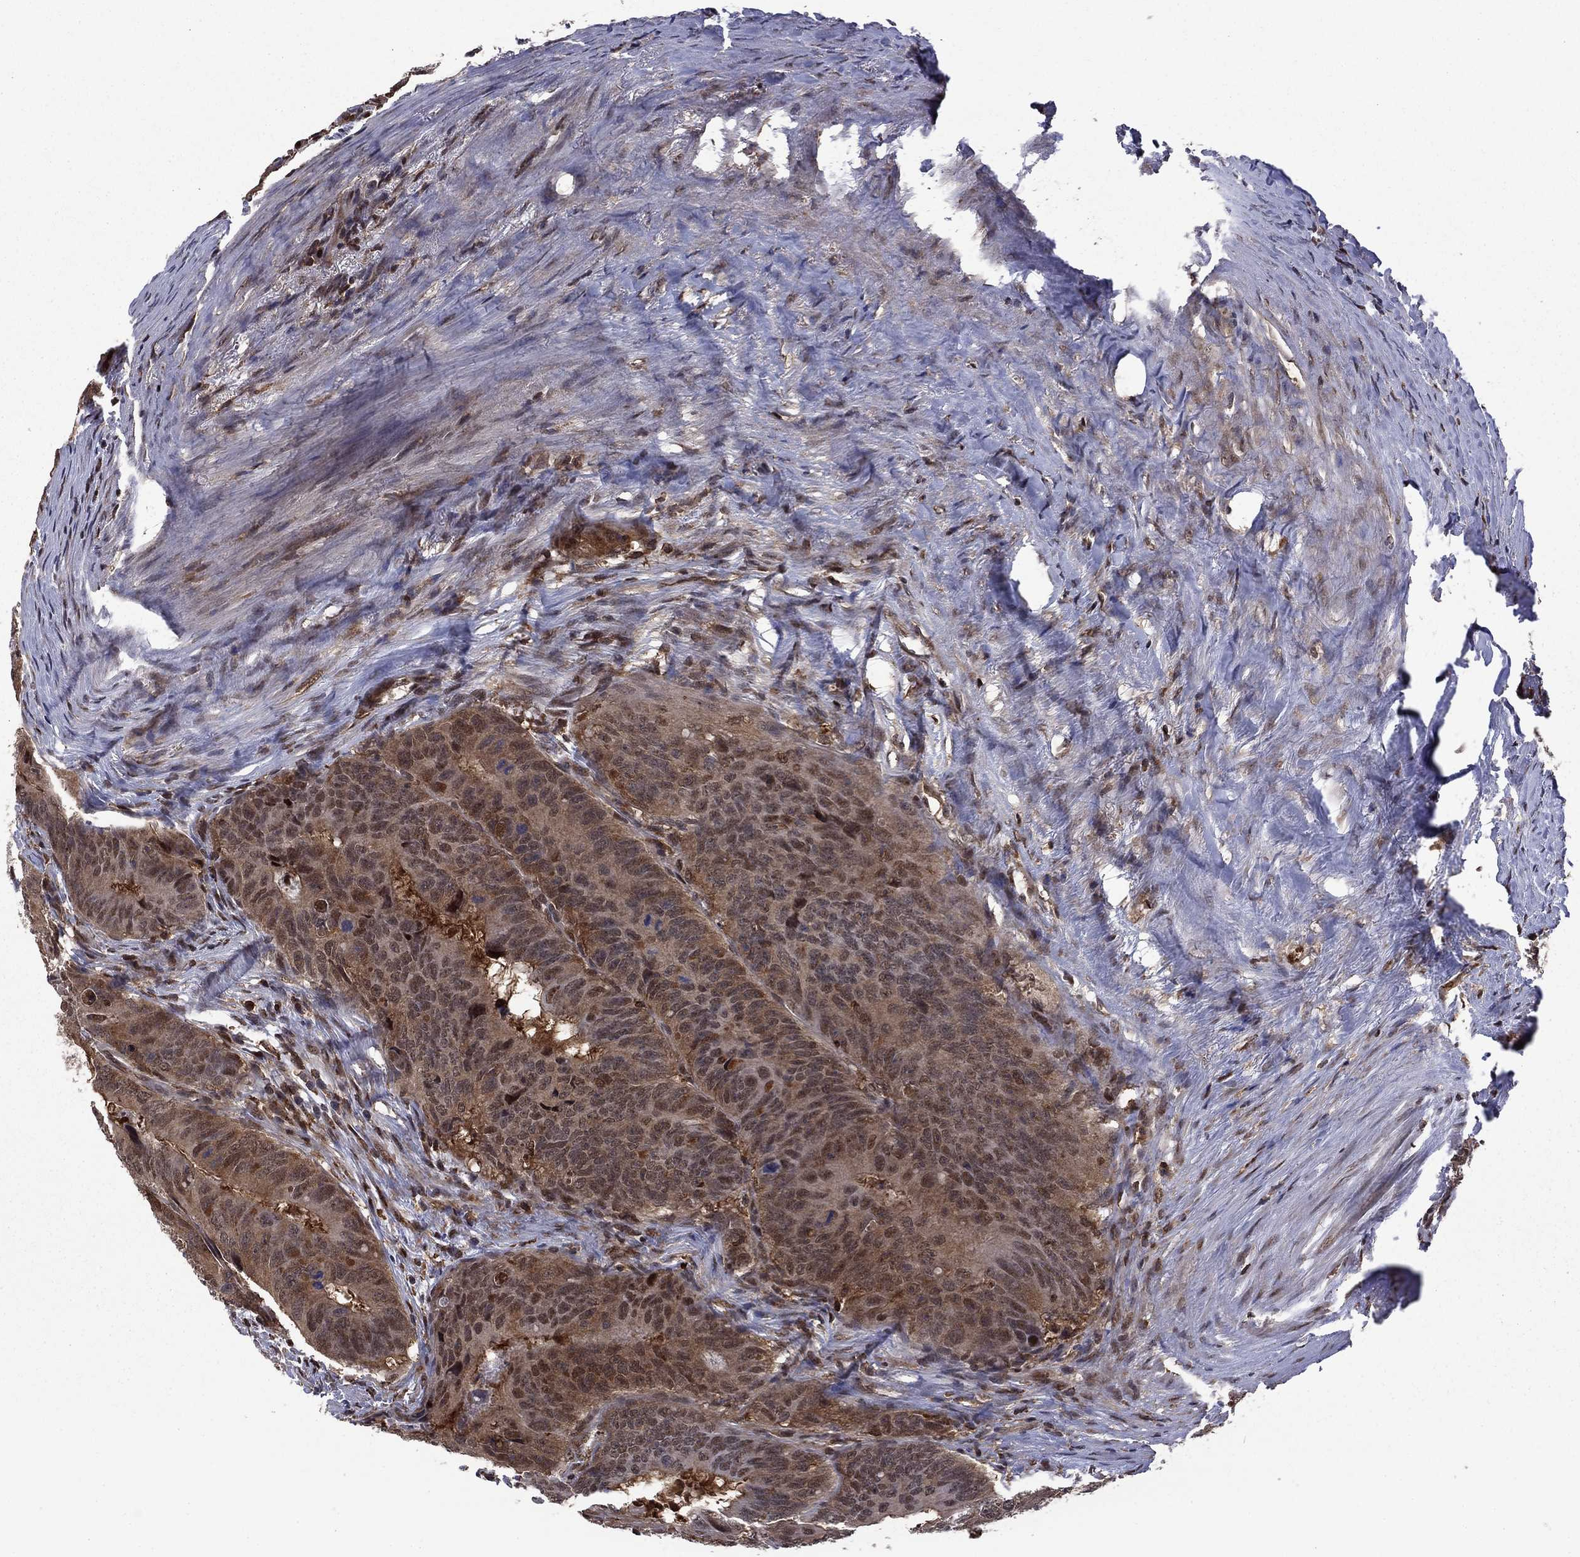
{"staining": {"intensity": "weak", "quantity": "<25%", "location": "nuclear"}, "tissue": "colorectal cancer", "cell_type": "Tumor cells", "image_type": "cancer", "snomed": [{"axis": "morphology", "description": "Adenocarcinoma, NOS"}, {"axis": "topography", "description": "Colon"}], "caption": "A micrograph of human colorectal adenocarcinoma is negative for staining in tumor cells.", "gene": "PSMD2", "patient": {"sex": "male", "age": 79}}